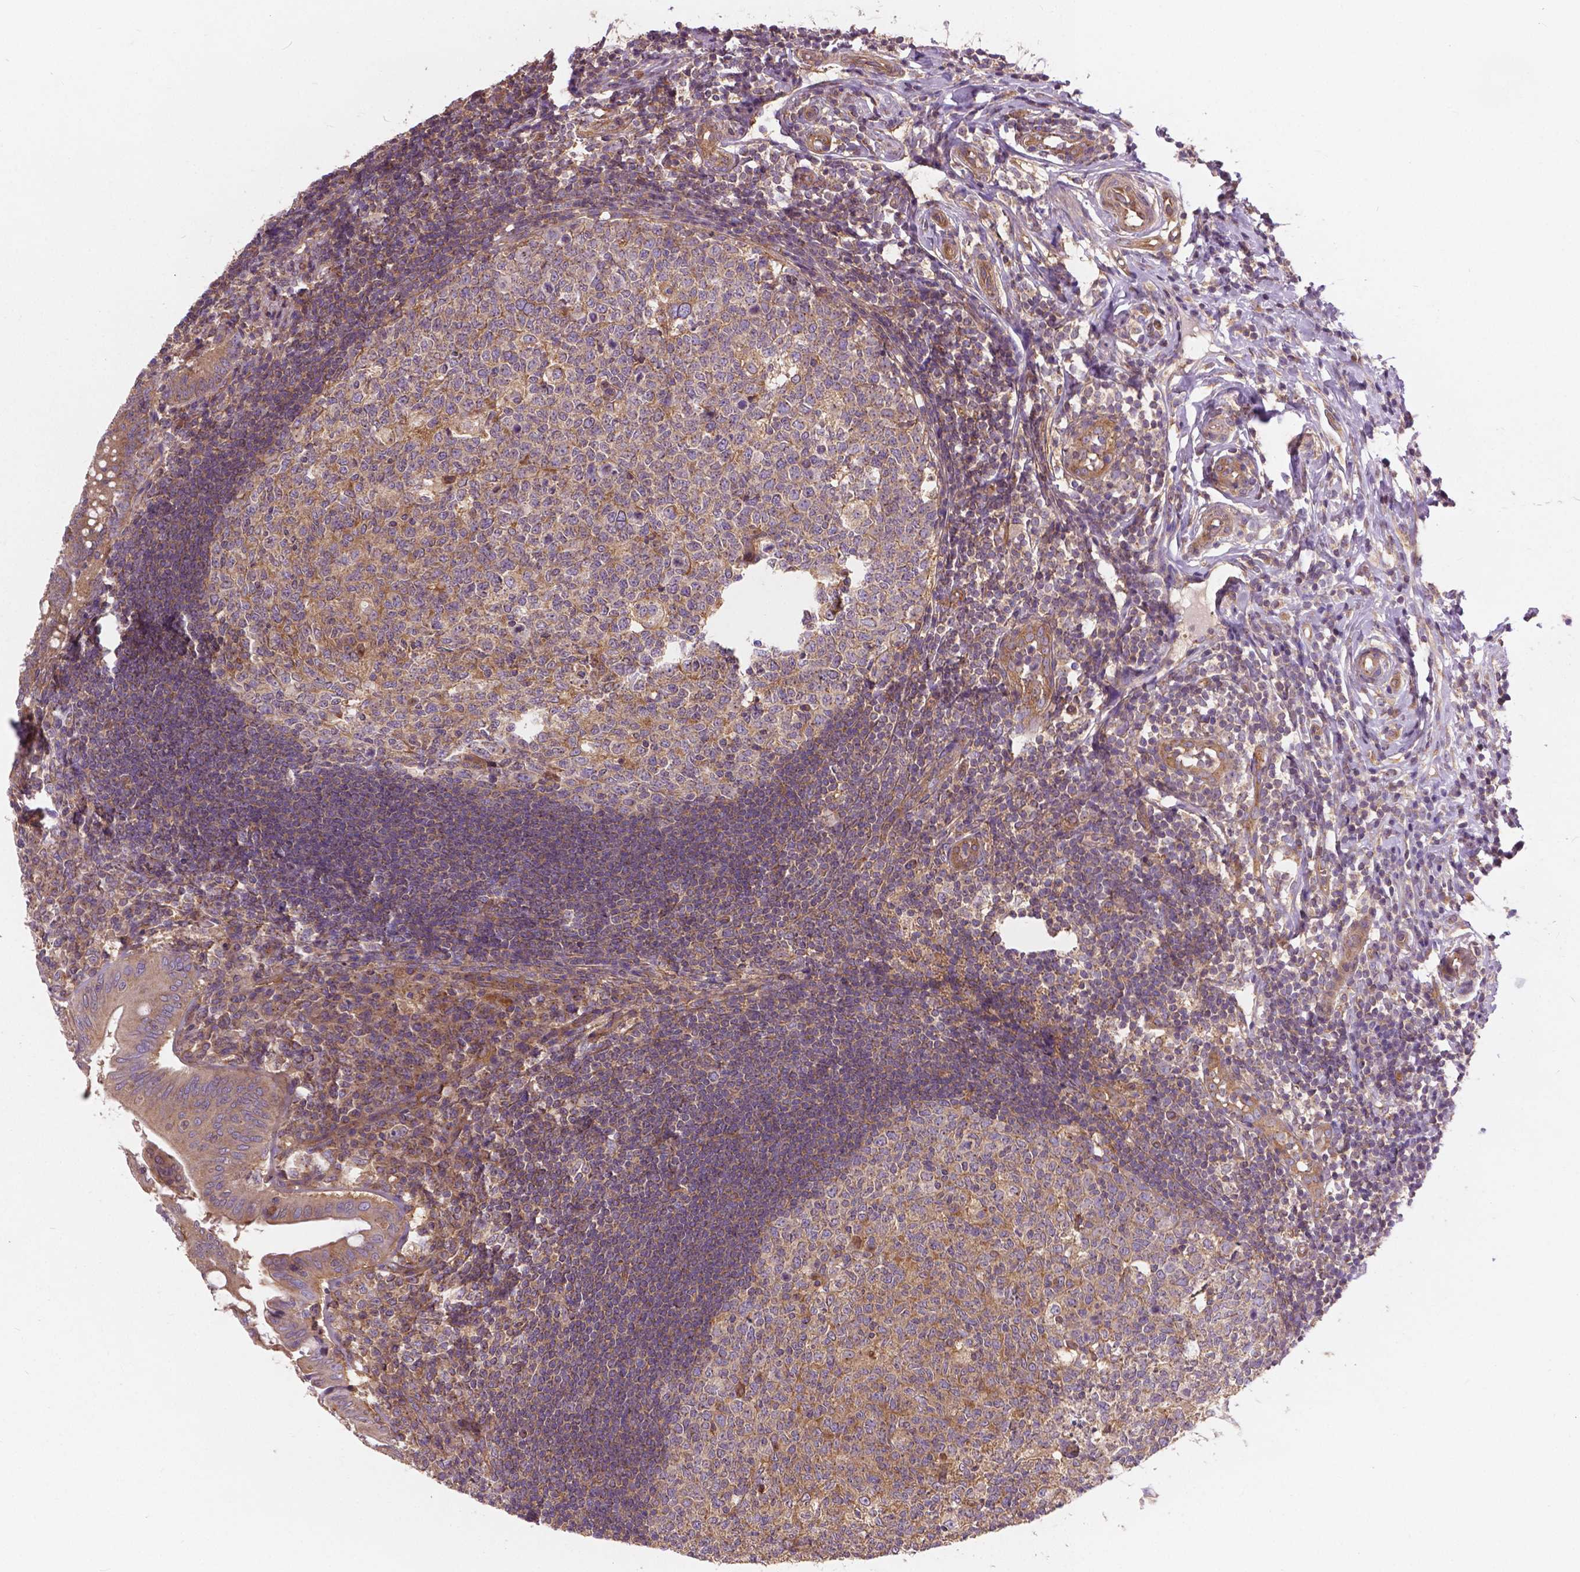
{"staining": {"intensity": "moderate", "quantity": ">75%", "location": "cytoplasmic/membranous"}, "tissue": "appendix", "cell_type": "Glandular cells", "image_type": "normal", "snomed": [{"axis": "morphology", "description": "Normal tissue, NOS"}, {"axis": "morphology", "description": "Inflammation, NOS"}, {"axis": "topography", "description": "Appendix"}], "caption": "Appendix stained with IHC demonstrates moderate cytoplasmic/membranous staining in about >75% of glandular cells.", "gene": "MZT1", "patient": {"sex": "male", "age": 16}}